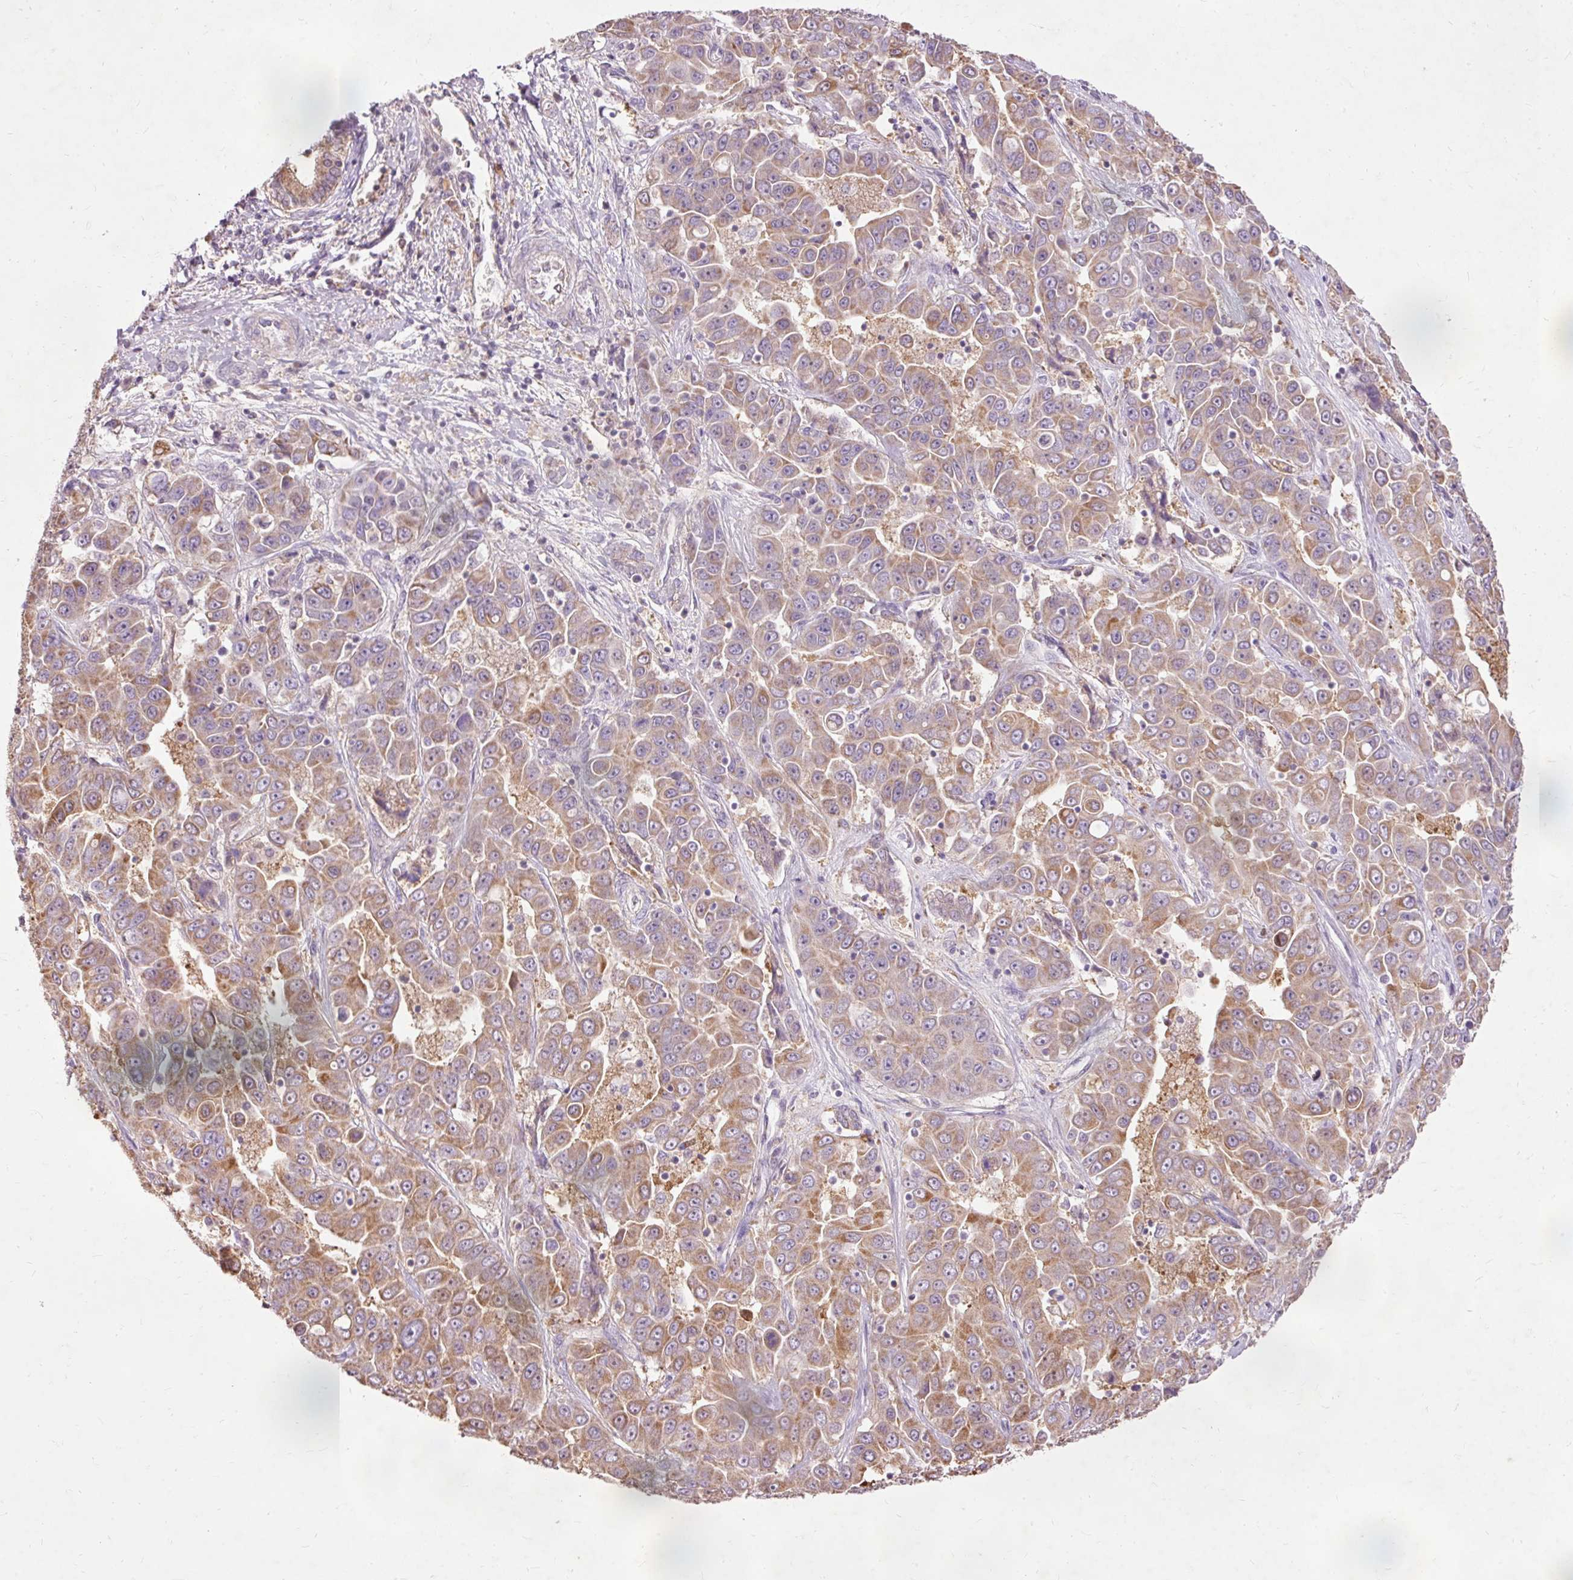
{"staining": {"intensity": "moderate", "quantity": "25%-75%", "location": "cytoplasmic/membranous"}, "tissue": "liver cancer", "cell_type": "Tumor cells", "image_type": "cancer", "snomed": [{"axis": "morphology", "description": "Cholangiocarcinoma"}, {"axis": "topography", "description": "Liver"}], "caption": "Cholangiocarcinoma (liver) stained with immunohistochemistry demonstrates moderate cytoplasmic/membranous expression in about 25%-75% of tumor cells.", "gene": "PRDX5", "patient": {"sex": "female", "age": 52}}